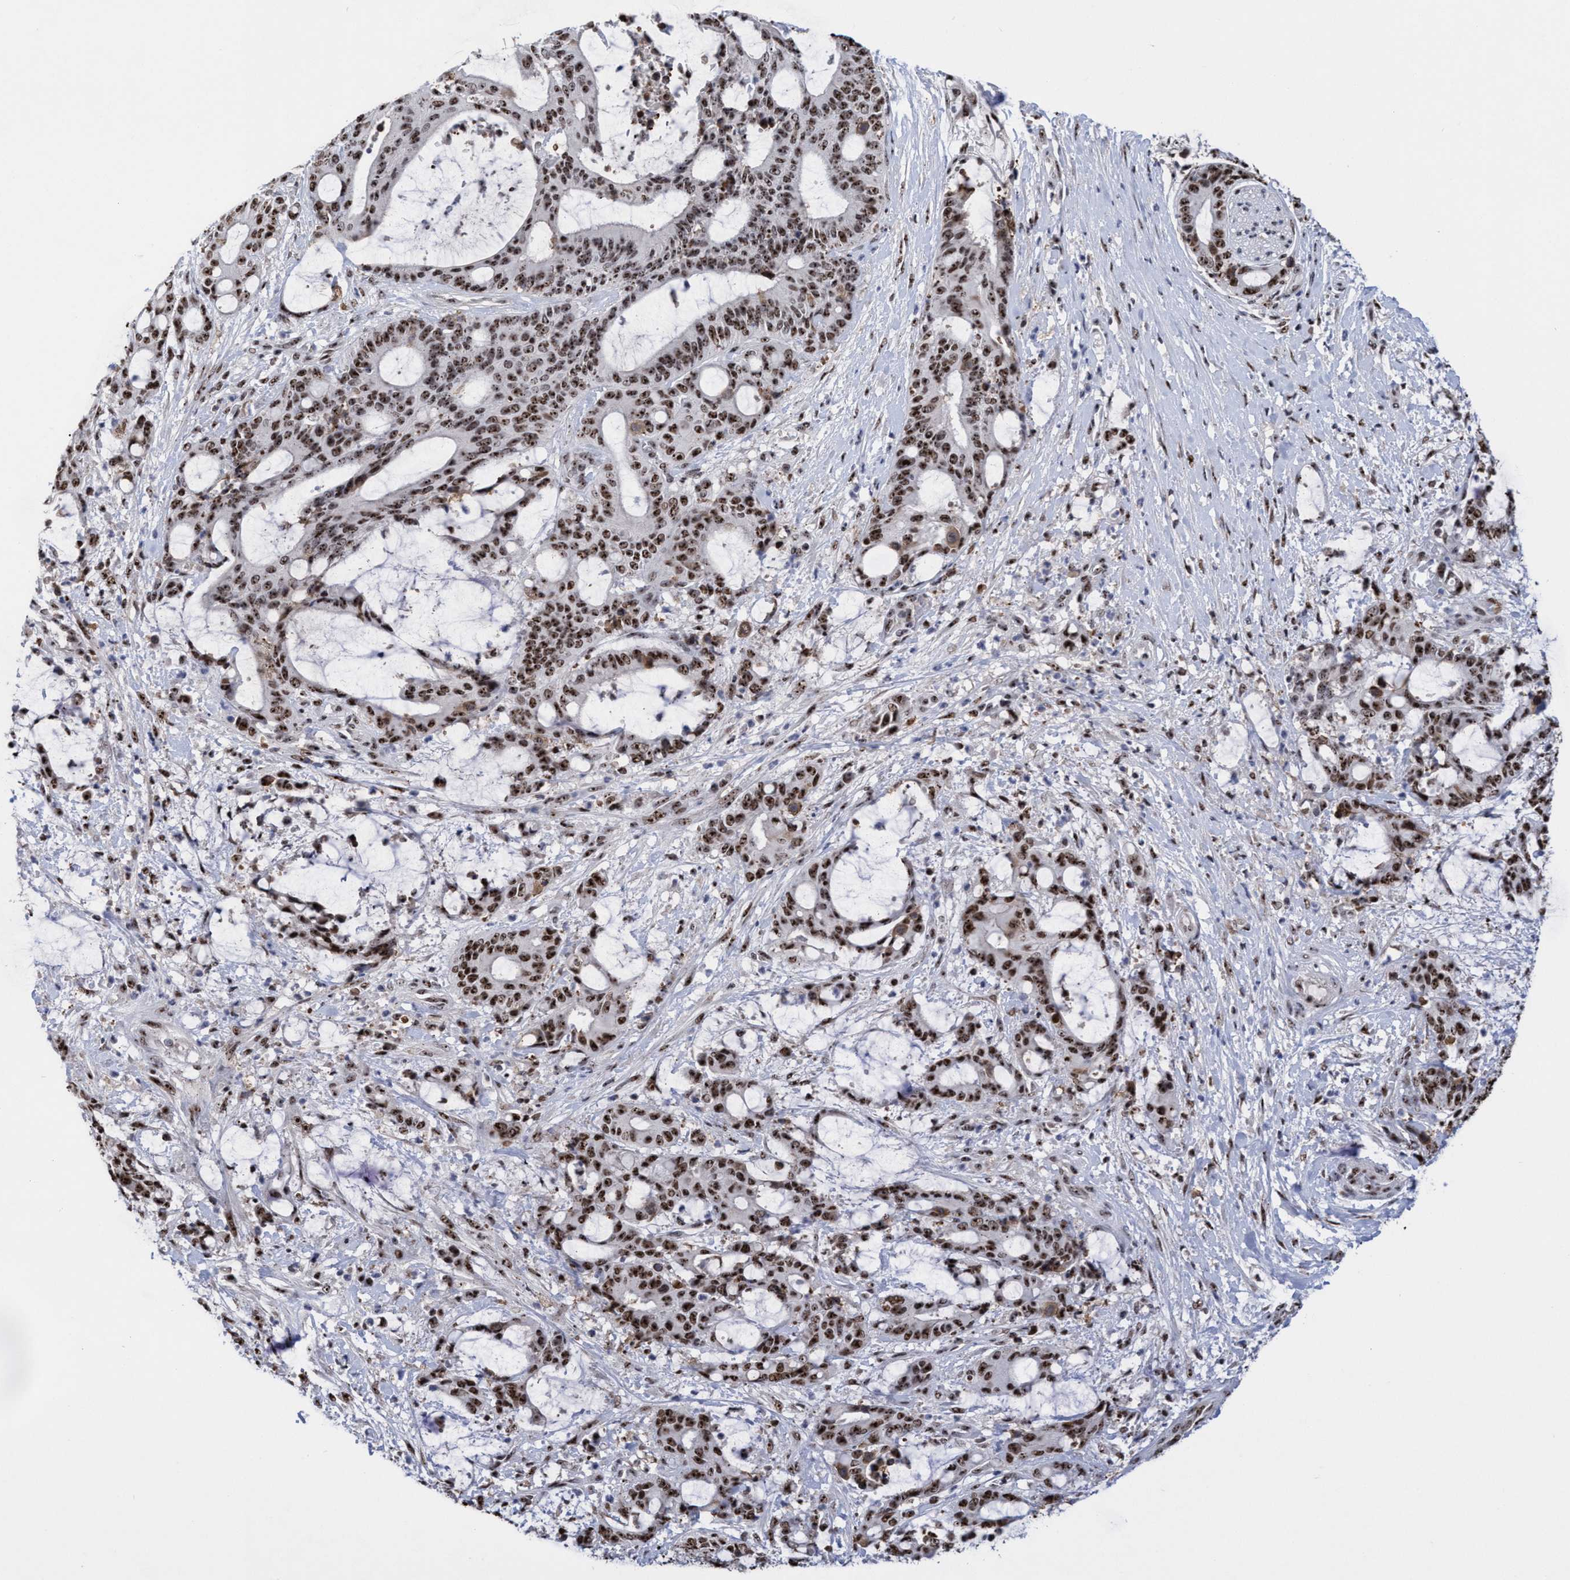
{"staining": {"intensity": "strong", "quantity": ">75%", "location": "nuclear"}, "tissue": "liver cancer", "cell_type": "Tumor cells", "image_type": "cancer", "snomed": [{"axis": "morphology", "description": "Normal tissue, NOS"}, {"axis": "morphology", "description": "Cholangiocarcinoma"}, {"axis": "topography", "description": "Liver"}, {"axis": "topography", "description": "Peripheral nerve tissue"}], "caption": "High-power microscopy captured an immunohistochemistry (IHC) photomicrograph of liver cholangiocarcinoma, revealing strong nuclear positivity in approximately >75% of tumor cells.", "gene": "EFCAB10", "patient": {"sex": "female", "age": 73}}